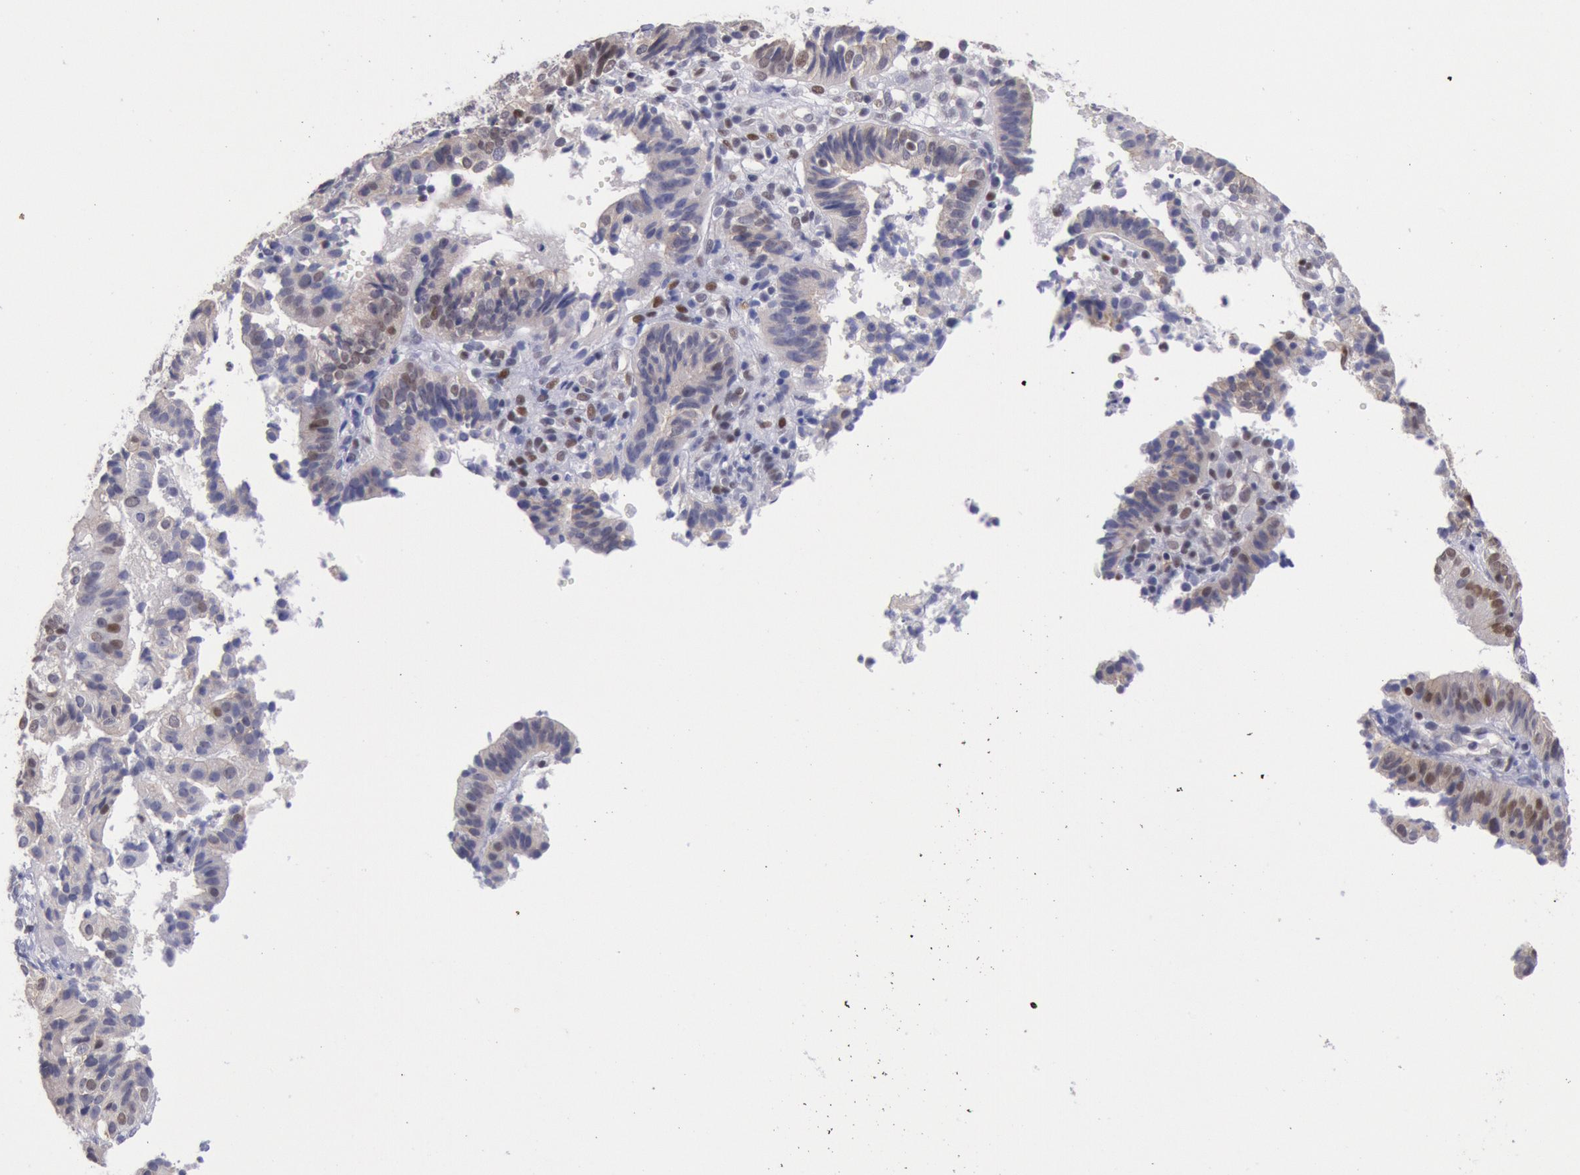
{"staining": {"intensity": "moderate", "quantity": "<25%", "location": "nuclear"}, "tissue": "cervical cancer", "cell_type": "Tumor cells", "image_type": "cancer", "snomed": [{"axis": "morphology", "description": "Adenocarcinoma, NOS"}, {"axis": "topography", "description": "Cervix"}], "caption": "A low amount of moderate nuclear expression is identified in about <25% of tumor cells in cervical cancer tissue.", "gene": "RPS6KA5", "patient": {"sex": "female", "age": 60}}